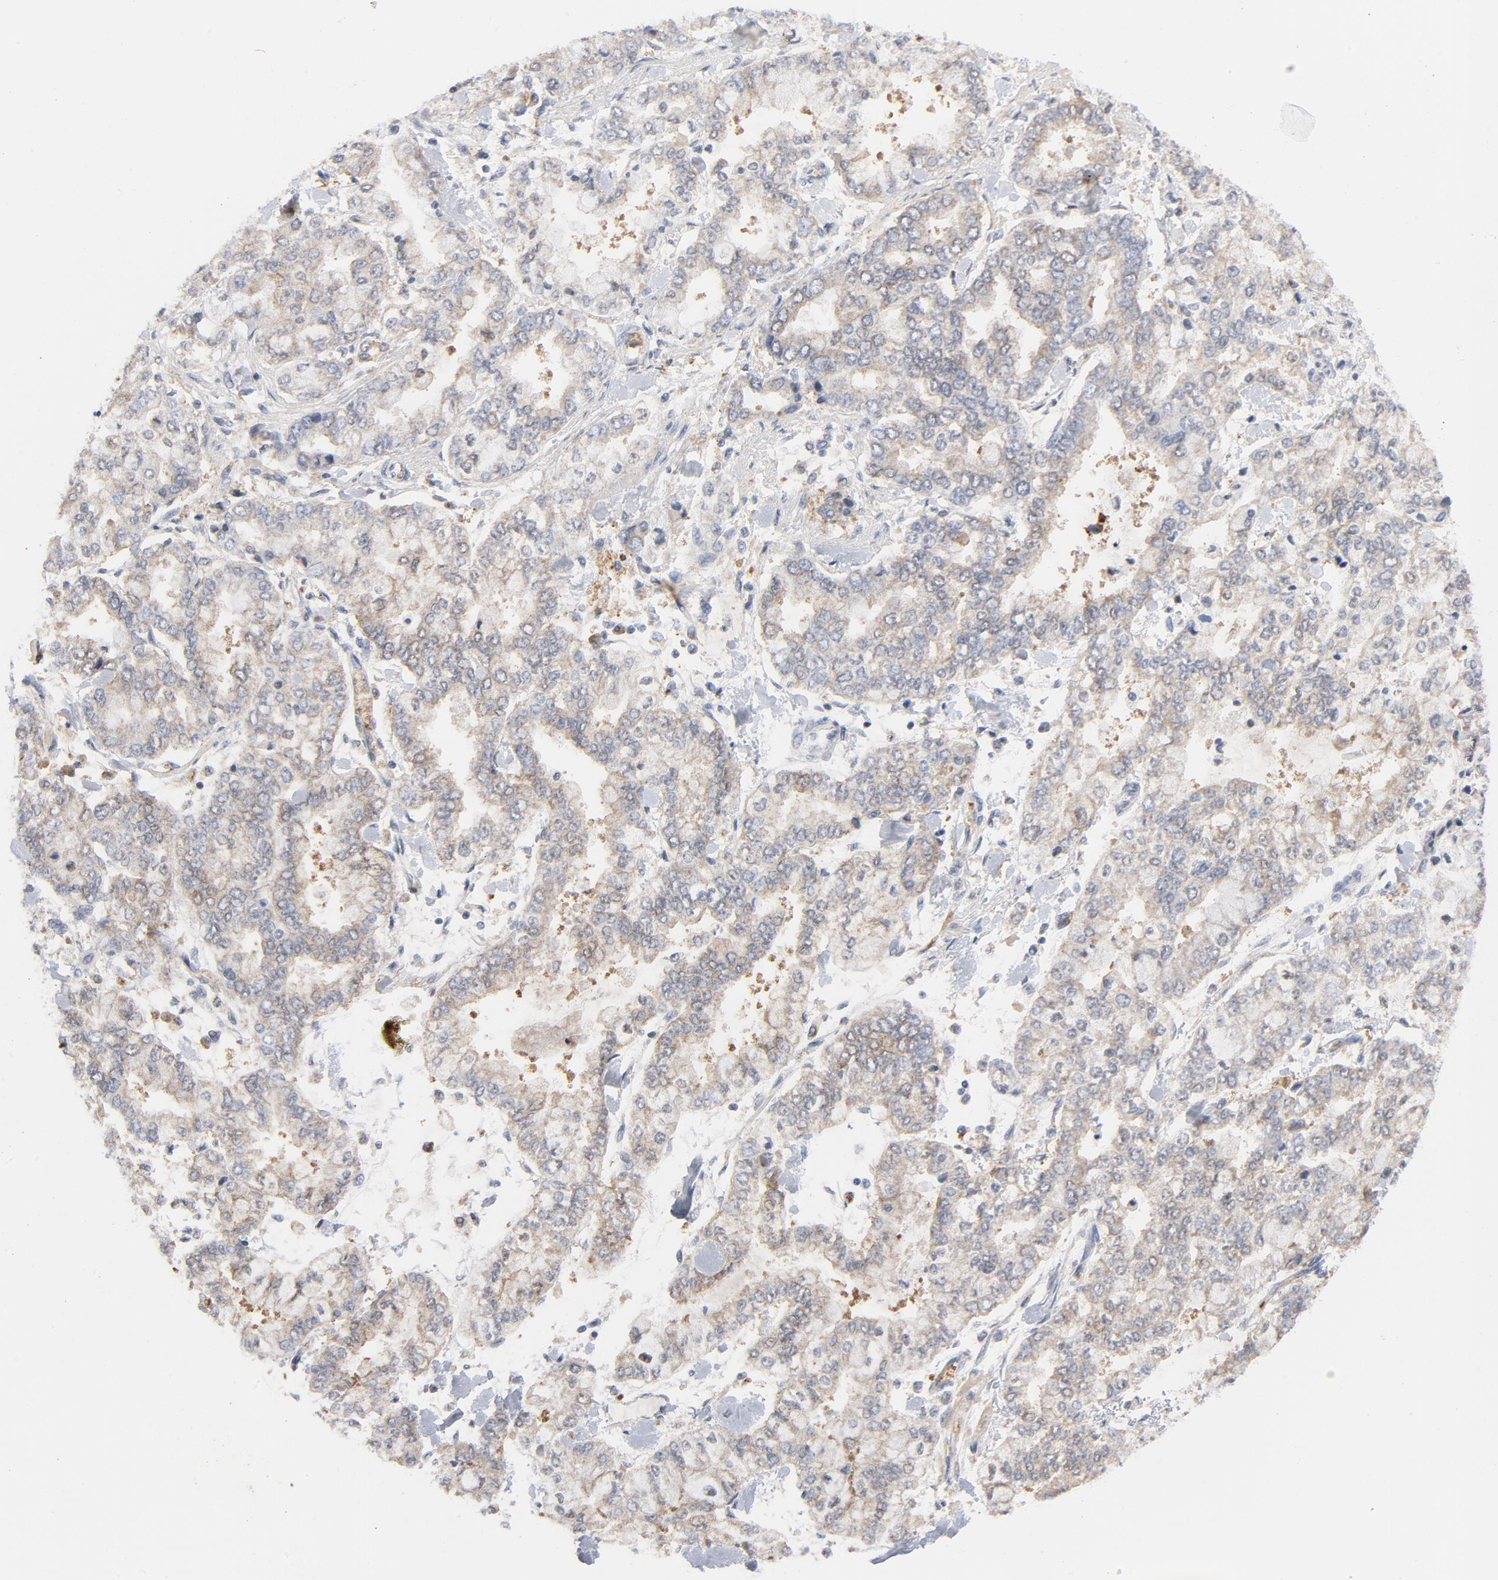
{"staining": {"intensity": "moderate", "quantity": ">75%", "location": "cytoplasmic/membranous"}, "tissue": "stomach cancer", "cell_type": "Tumor cells", "image_type": "cancer", "snomed": [{"axis": "morphology", "description": "Normal tissue, NOS"}, {"axis": "morphology", "description": "Adenocarcinoma, NOS"}, {"axis": "topography", "description": "Stomach, upper"}, {"axis": "topography", "description": "Stomach"}], "caption": "Moderate cytoplasmic/membranous staining is present in approximately >75% of tumor cells in adenocarcinoma (stomach).", "gene": "PRDX1", "patient": {"sex": "male", "age": 76}}